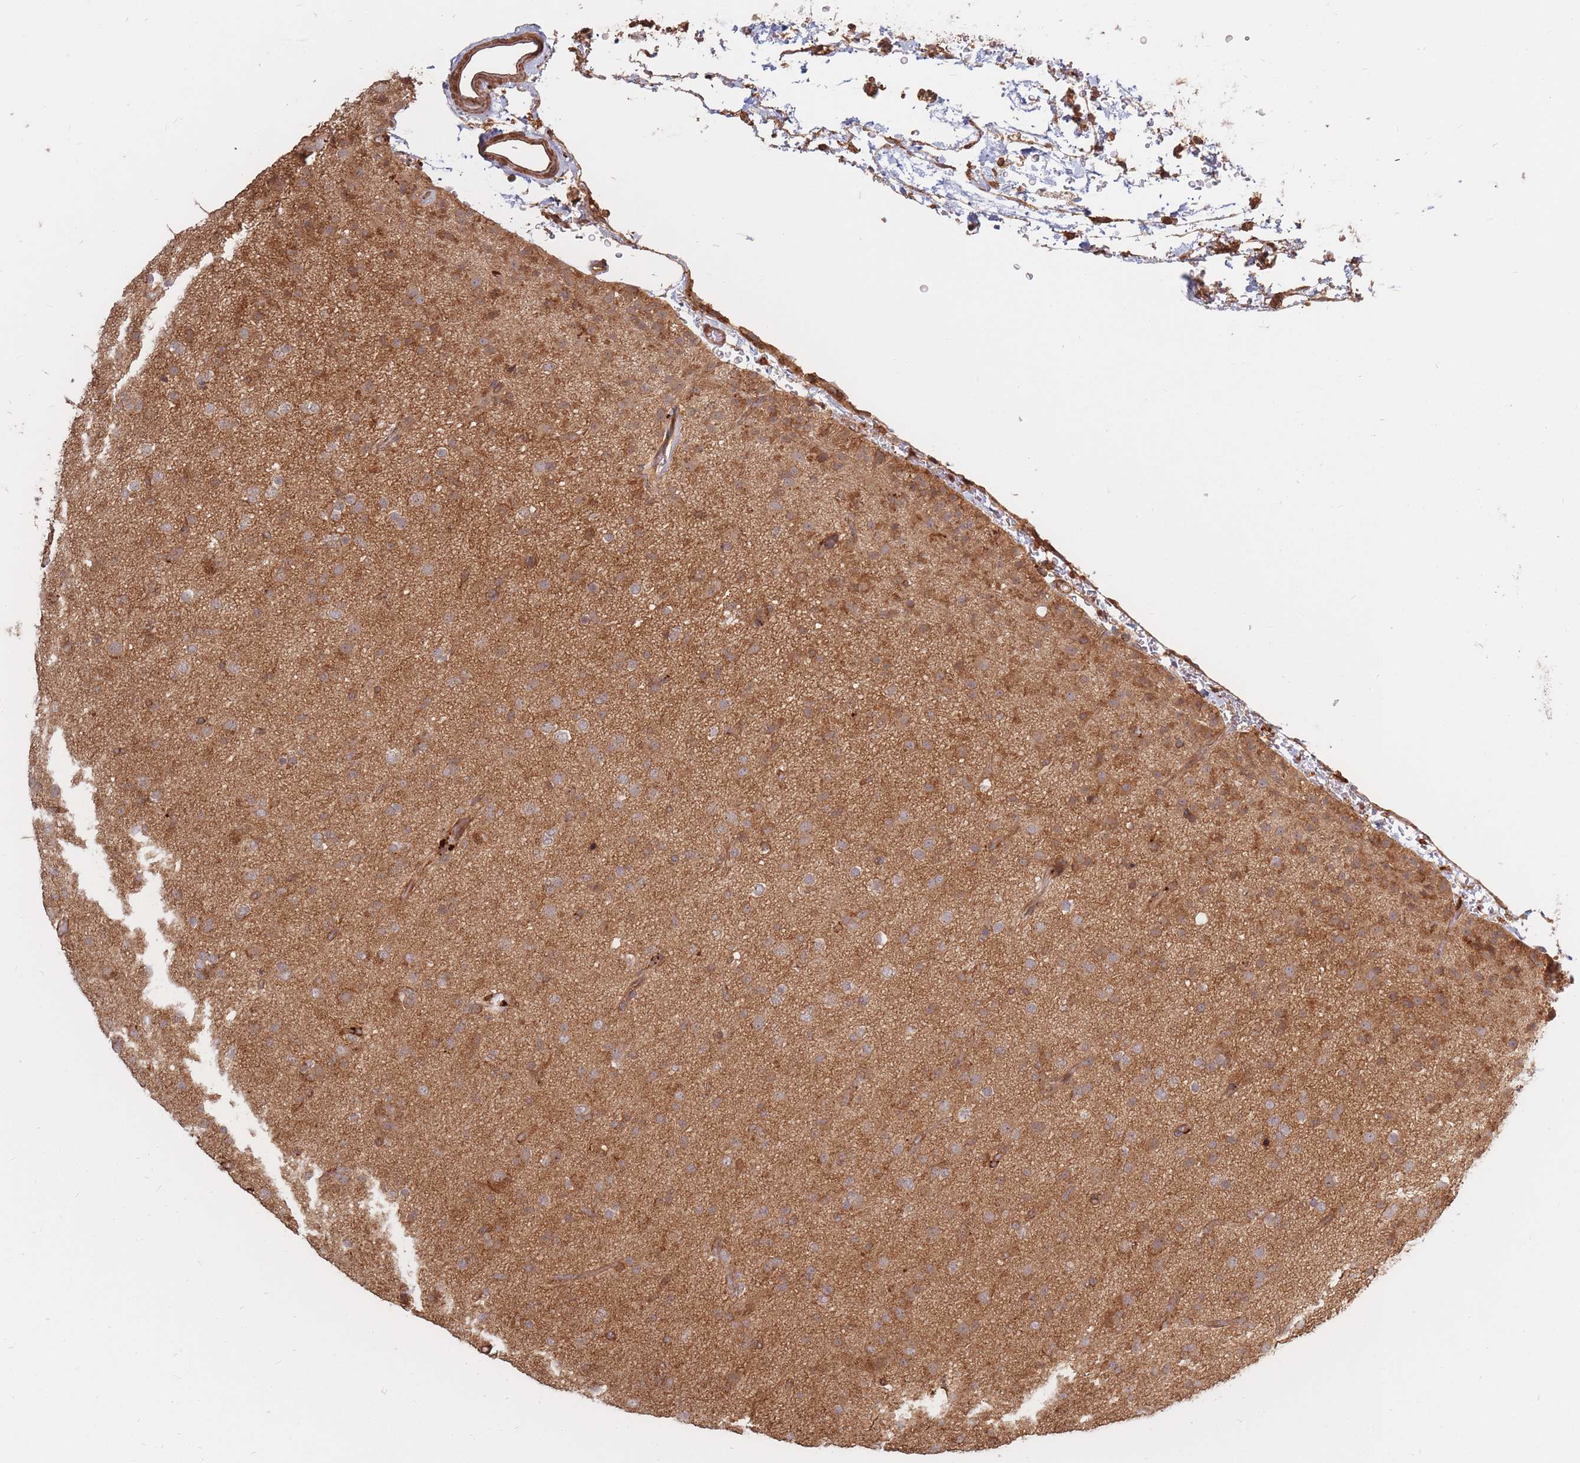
{"staining": {"intensity": "moderate", "quantity": ">75%", "location": "cytoplasmic/membranous"}, "tissue": "glioma", "cell_type": "Tumor cells", "image_type": "cancer", "snomed": [{"axis": "morphology", "description": "Glioma, malignant, Low grade"}, {"axis": "topography", "description": "Brain"}], "caption": "Malignant low-grade glioma stained with a brown dye reveals moderate cytoplasmic/membranous positive staining in approximately >75% of tumor cells.", "gene": "RASSF2", "patient": {"sex": "male", "age": 65}}